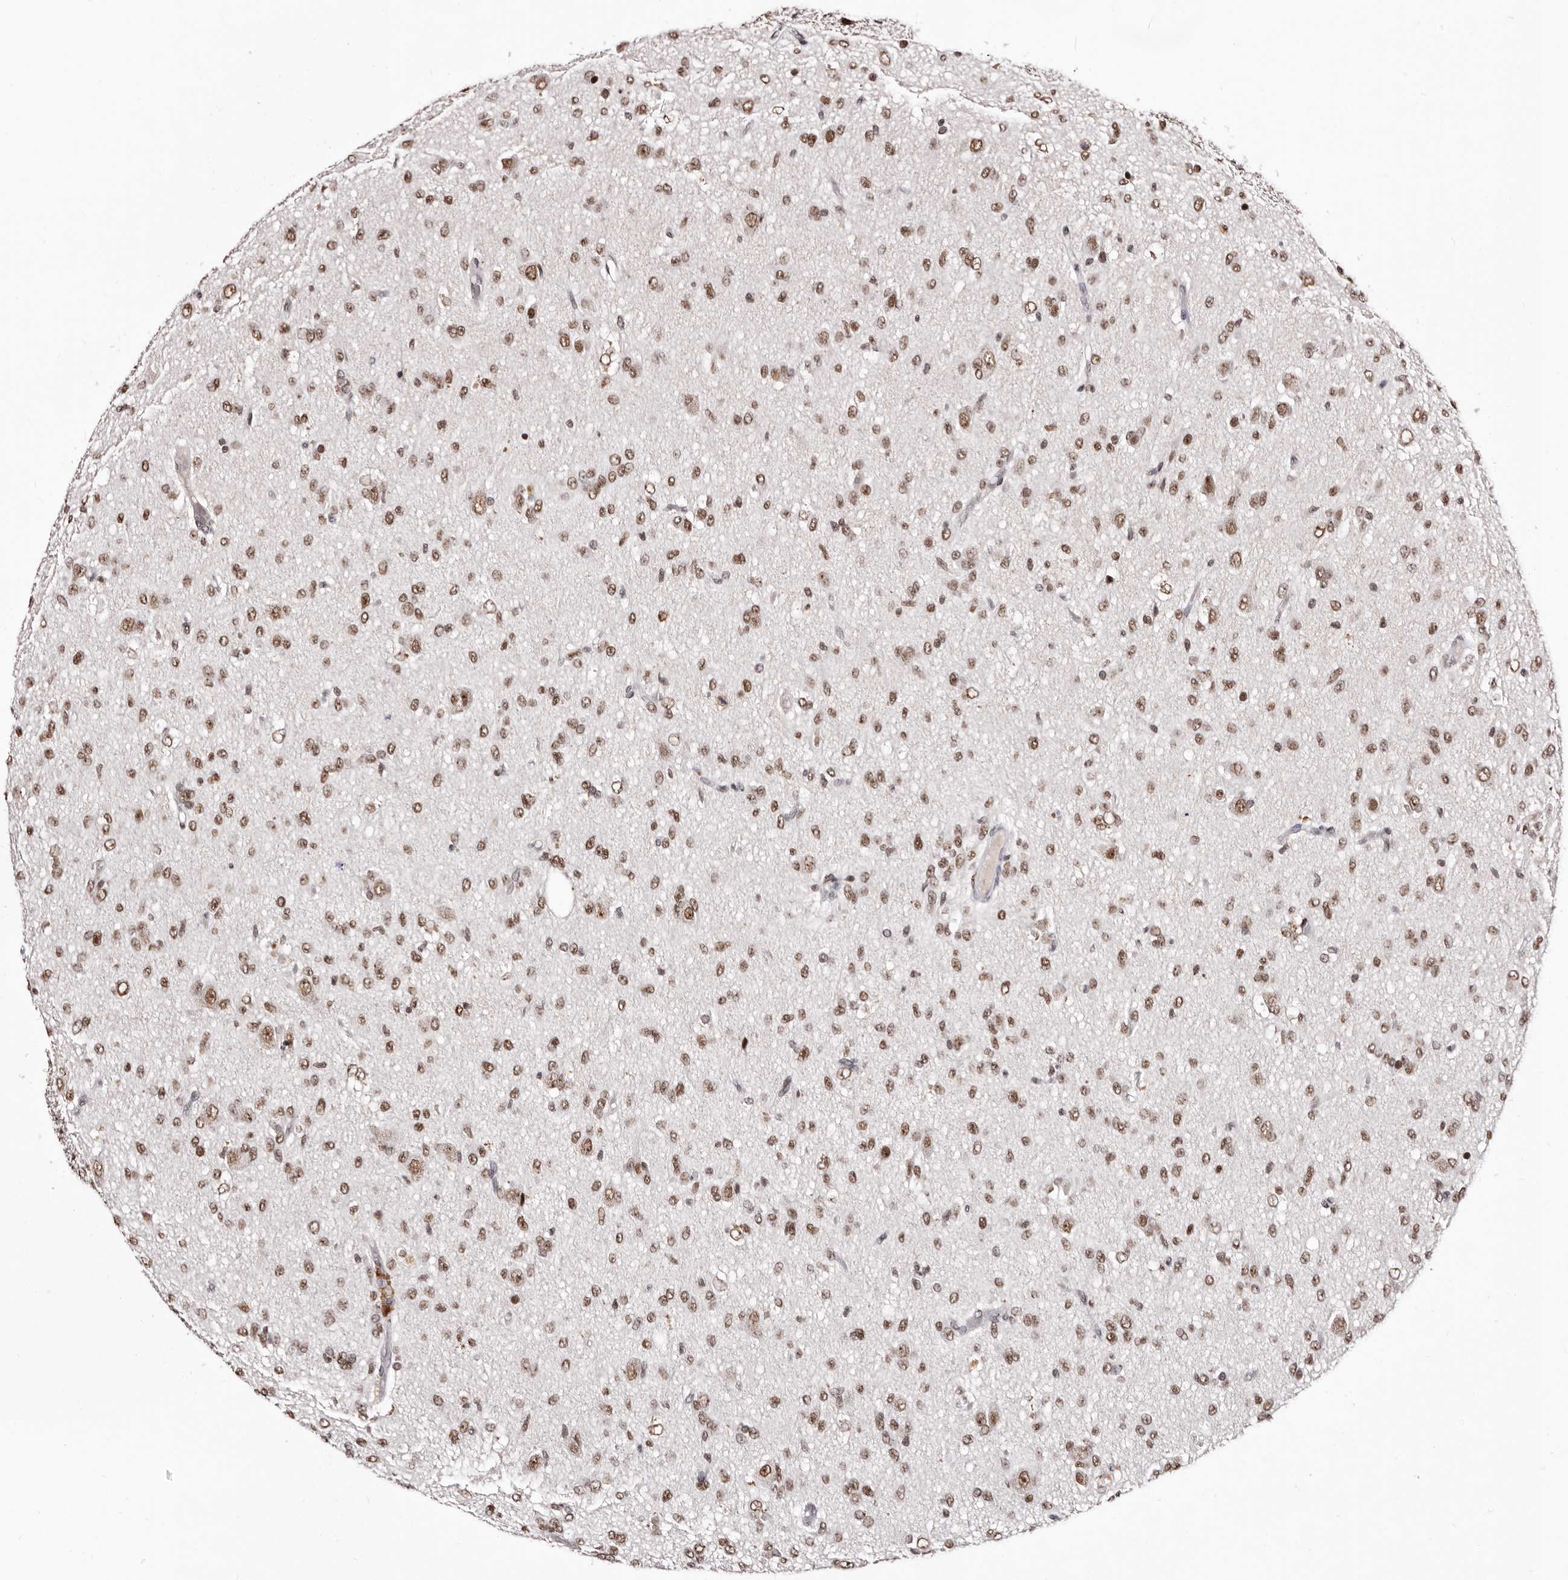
{"staining": {"intensity": "moderate", "quantity": ">75%", "location": "nuclear"}, "tissue": "glioma", "cell_type": "Tumor cells", "image_type": "cancer", "snomed": [{"axis": "morphology", "description": "Glioma, malignant, High grade"}, {"axis": "topography", "description": "Brain"}], "caption": "IHC staining of glioma, which displays medium levels of moderate nuclear positivity in about >75% of tumor cells indicating moderate nuclear protein staining. The staining was performed using DAB (brown) for protein detection and nuclei were counterstained in hematoxylin (blue).", "gene": "ANAPC11", "patient": {"sex": "female", "age": 59}}